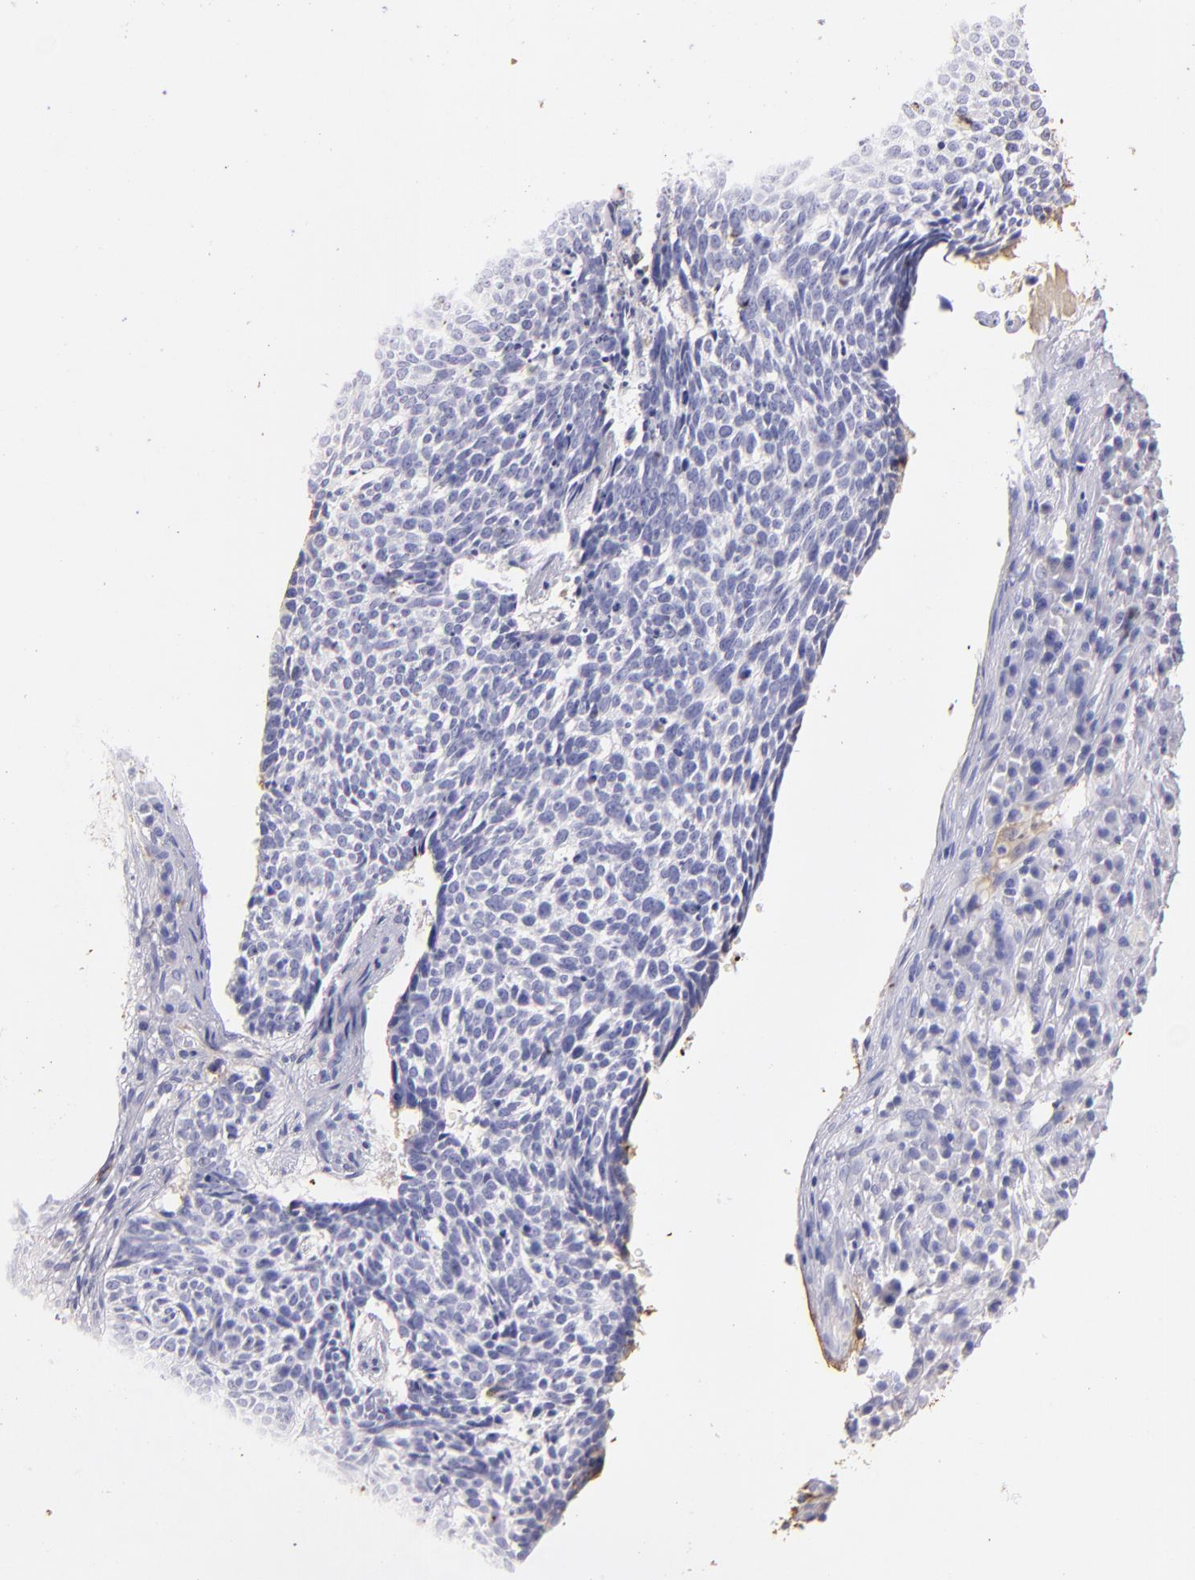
{"staining": {"intensity": "negative", "quantity": "none", "location": "none"}, "tissue": "skin cancer", "cell_type": "Tumor cells", "image_type": "cancer", "snomed": [{"axis": "morphology", "description": "Basal cell carcinoma"}, {"axis": "topography", "description": "Skin"}], "caption": "There is no significant positivity in tumor cells of skin cancer. (Stains: DAB (3,3'-diaminobenzidine) immunohistochemistry (IHC) with hematoxylin counter stain, Microscopy: brightfield microscopy at high magnification).", "gene": "FGB", "patient": {"sex": "female", "age": 89}}